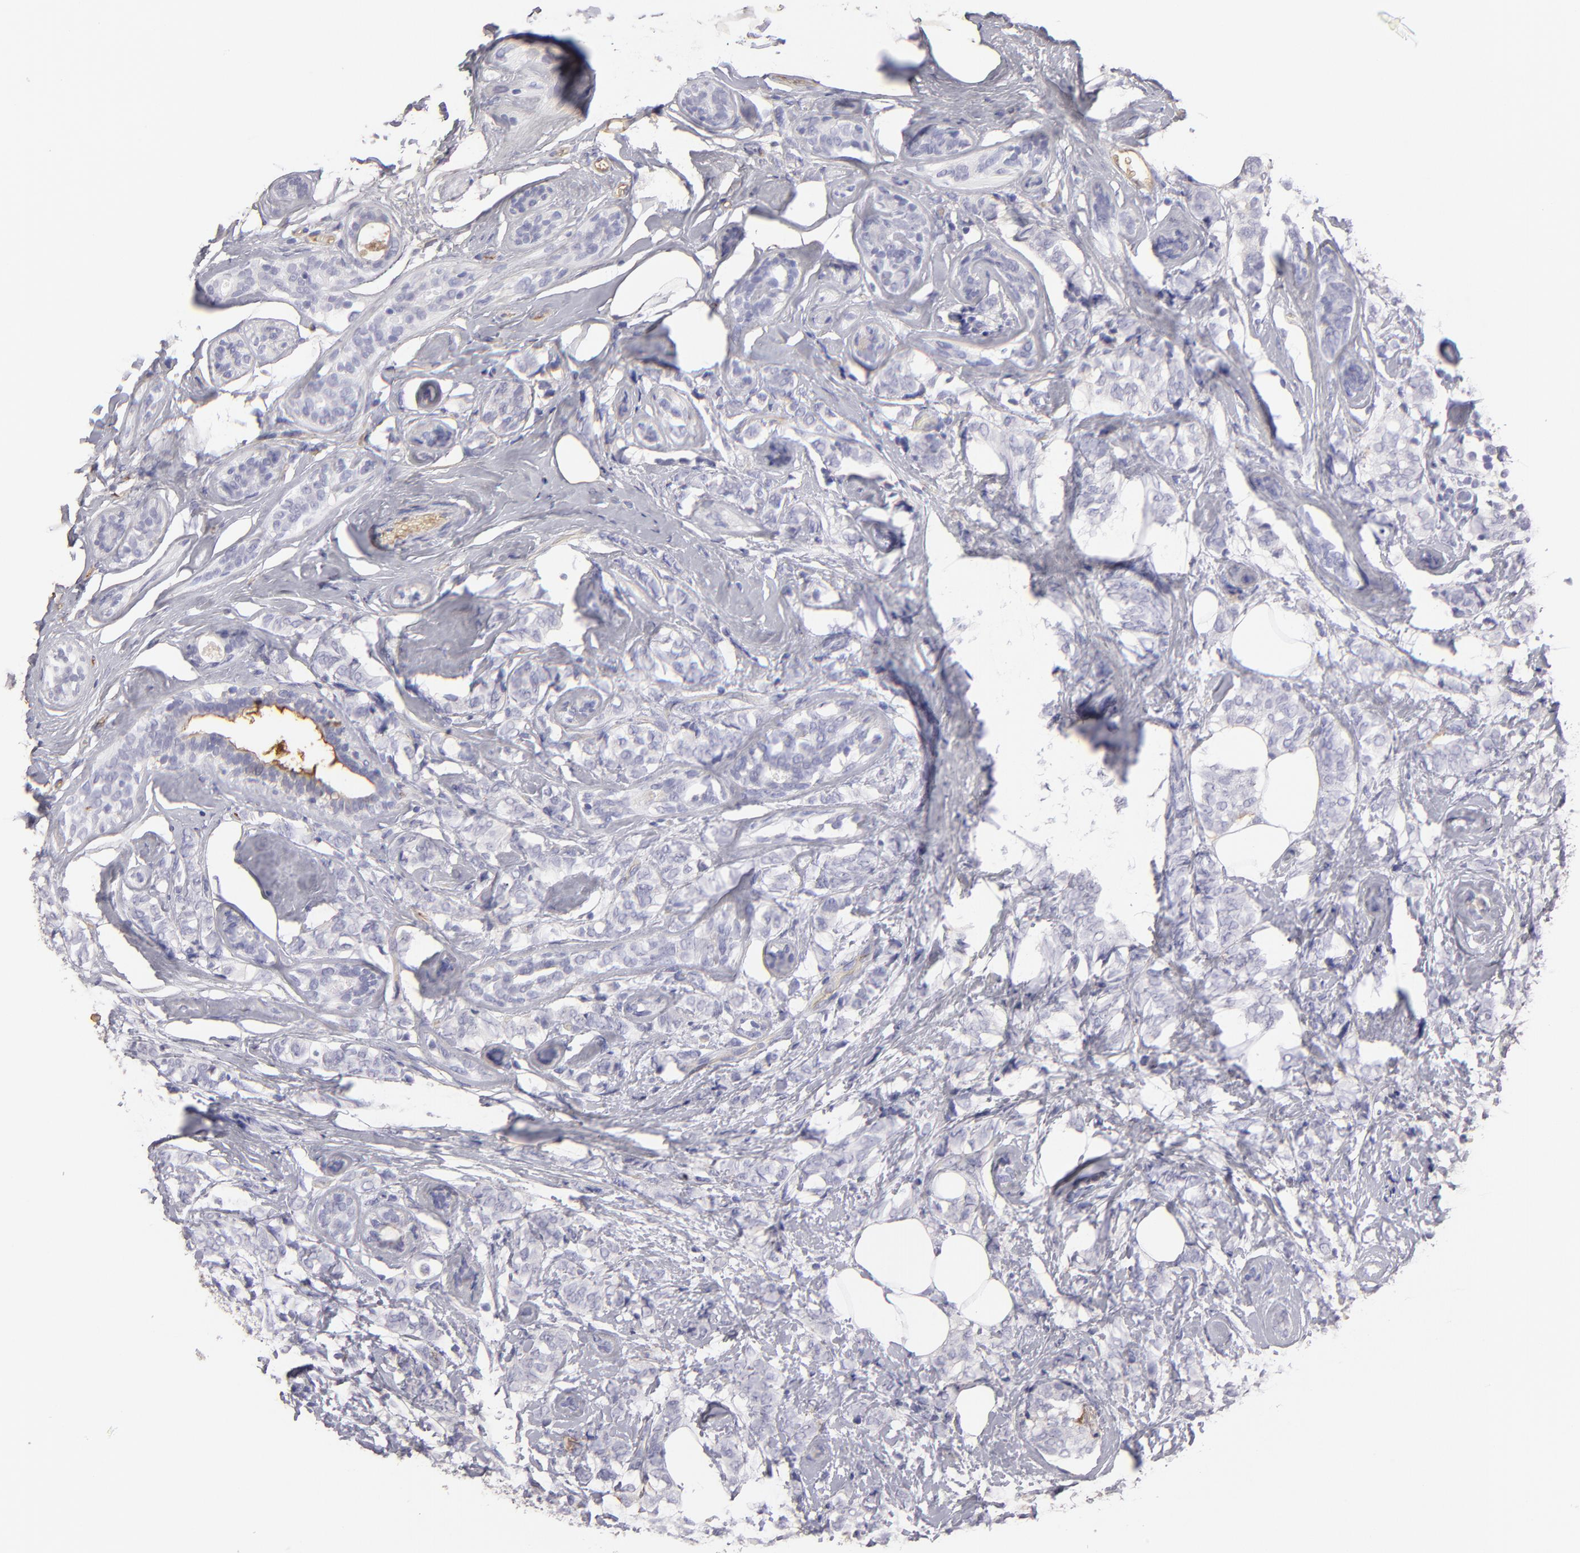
{"staining": {"intensity": "negative", "quantity": "none", "location": "none"}, "tissue": "breast cancer", "cell_type": "Tumor cells", "image_type": "cancer", "snomed": [{"axis": "morphology", "description": "Lobular carcinoma"}, {"axis": "topography", "description": "Breast"}], "caption": "High magnification brightfield microscopy of lobular carcinoma (breast) stained with DAB (3,3'-diaminobenzidine) (brown) and counterstained with hematoxylin (blue): tumor cells show no significant positivity.", "gene": "ABCC4", "patient": {"sex": "female", "age": 60}}